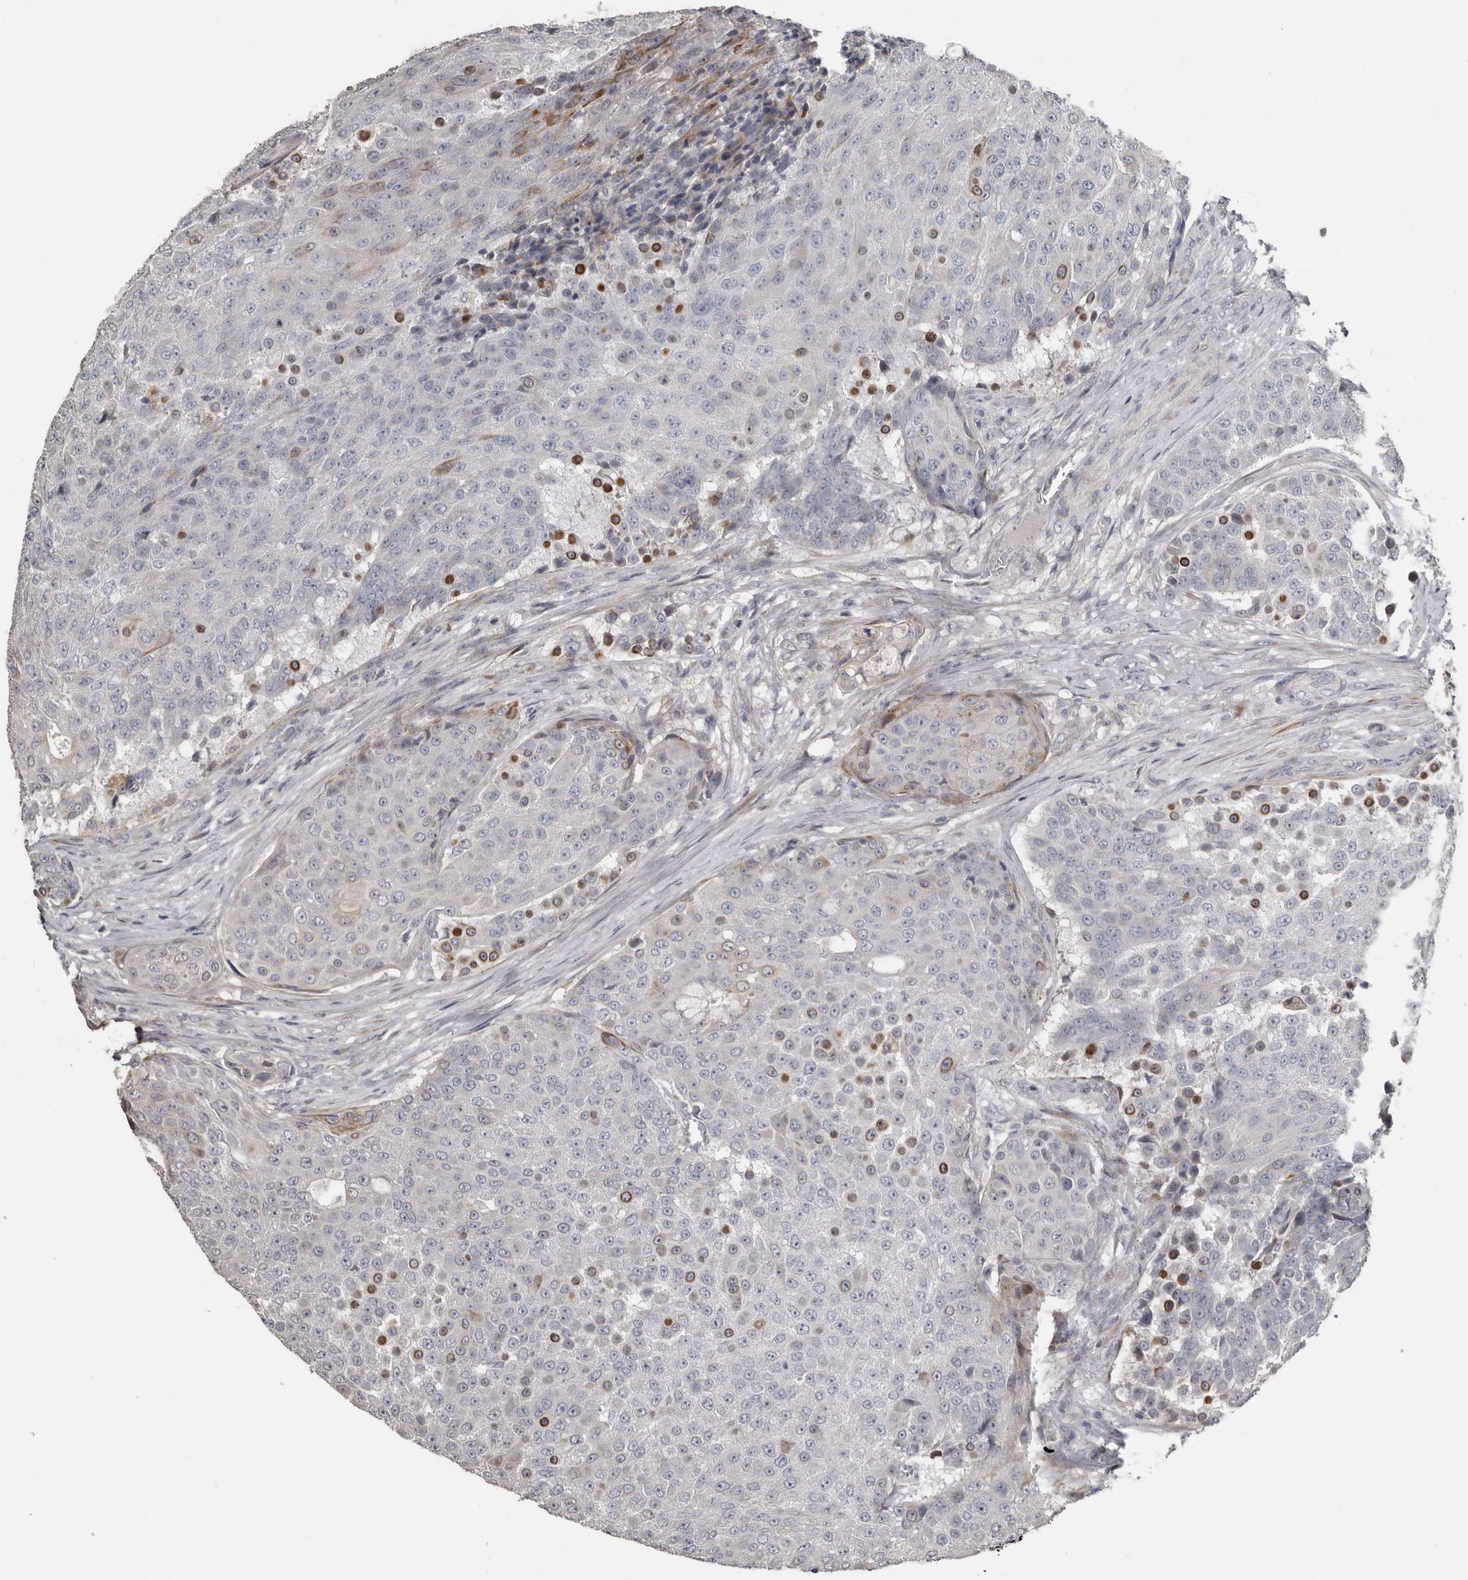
{"staining": {"intensity": "moderate", "quantity": "<25%", "location": "cytoplasmic/membranous"}, "tissue": "urothelial cancer", "cell_type": "Tumor cells", "image_type": "cancer", "snomed": [{"axis": "morphology", "description": "Urothelial carcinoma, High grade"}, {"axis": "topography", "description": "Urinary bladder"}], "caption": "Moderate cytoplasmic/membranous protein staining is present in approximately <25% of tumor cells in urothelial carcinoma (high-grade). The protein is stained brown, and the nuclei are stained in blue (DAB (3,3'-diaminobenzidine) IHC with brightfield microscopy, high magnification).", "gene": "KCNJ8", "patient": {"sex": "female", "age": 63}}